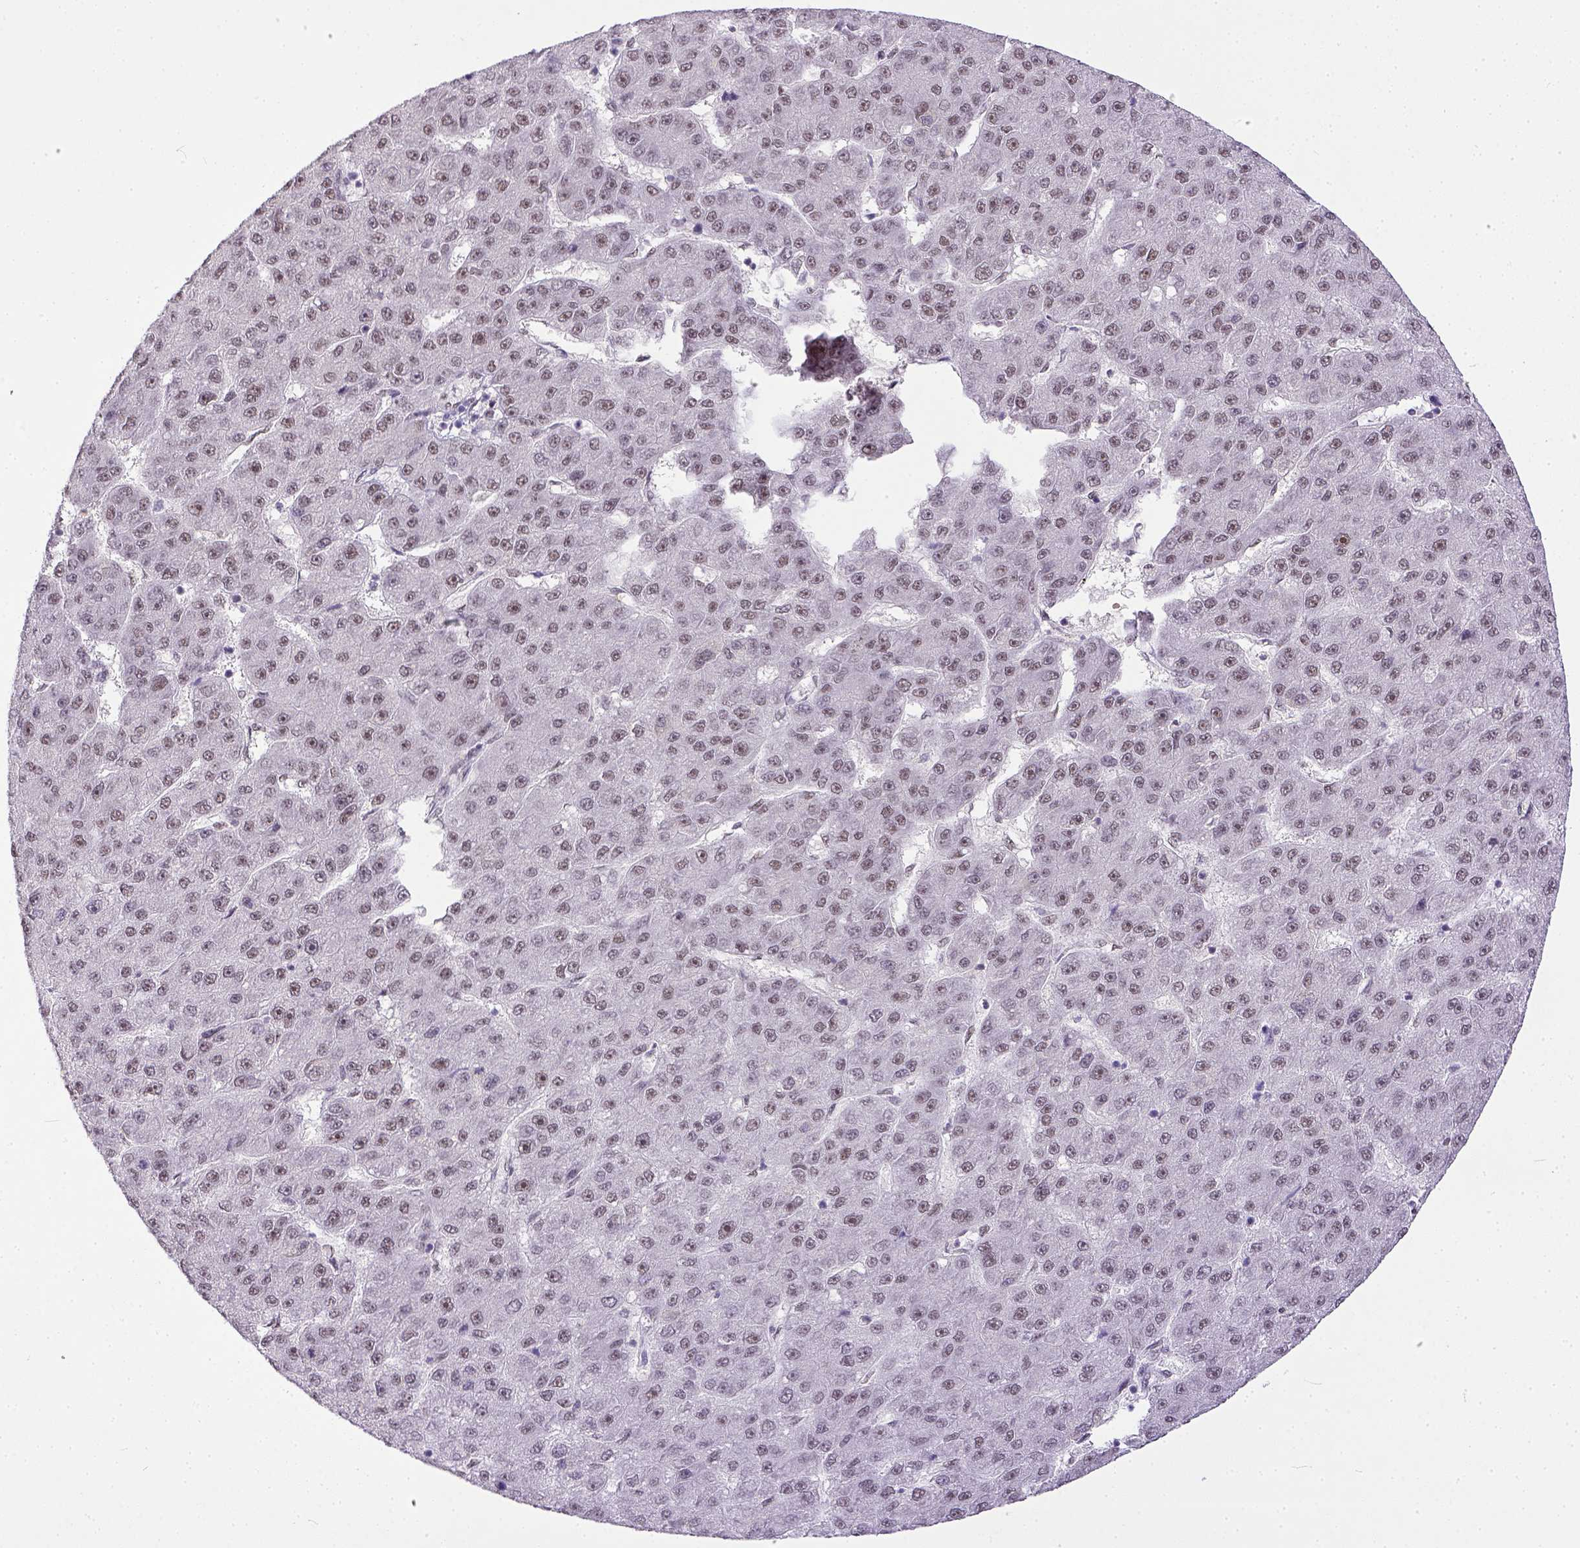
{"staining": {"intensity": "weak", "quantity": ">75%", "location": "nuclear"}, "tissue": "liver cancer", "cell_type": "Tumor cells", "image_type": "cancer", "snomed": [{"axis": "morphology", "description": "Carcinoma, Hepatocellular, NOS"}, {"axis": "topography", "description": "Liver"}], "caption": "Liver hepatocellular carcinoma tissue shows weak nuclear staining in approximately >75% of tumor cells", "gene": "ERCC1", "patient": {"sex": "male", "age": 67}}